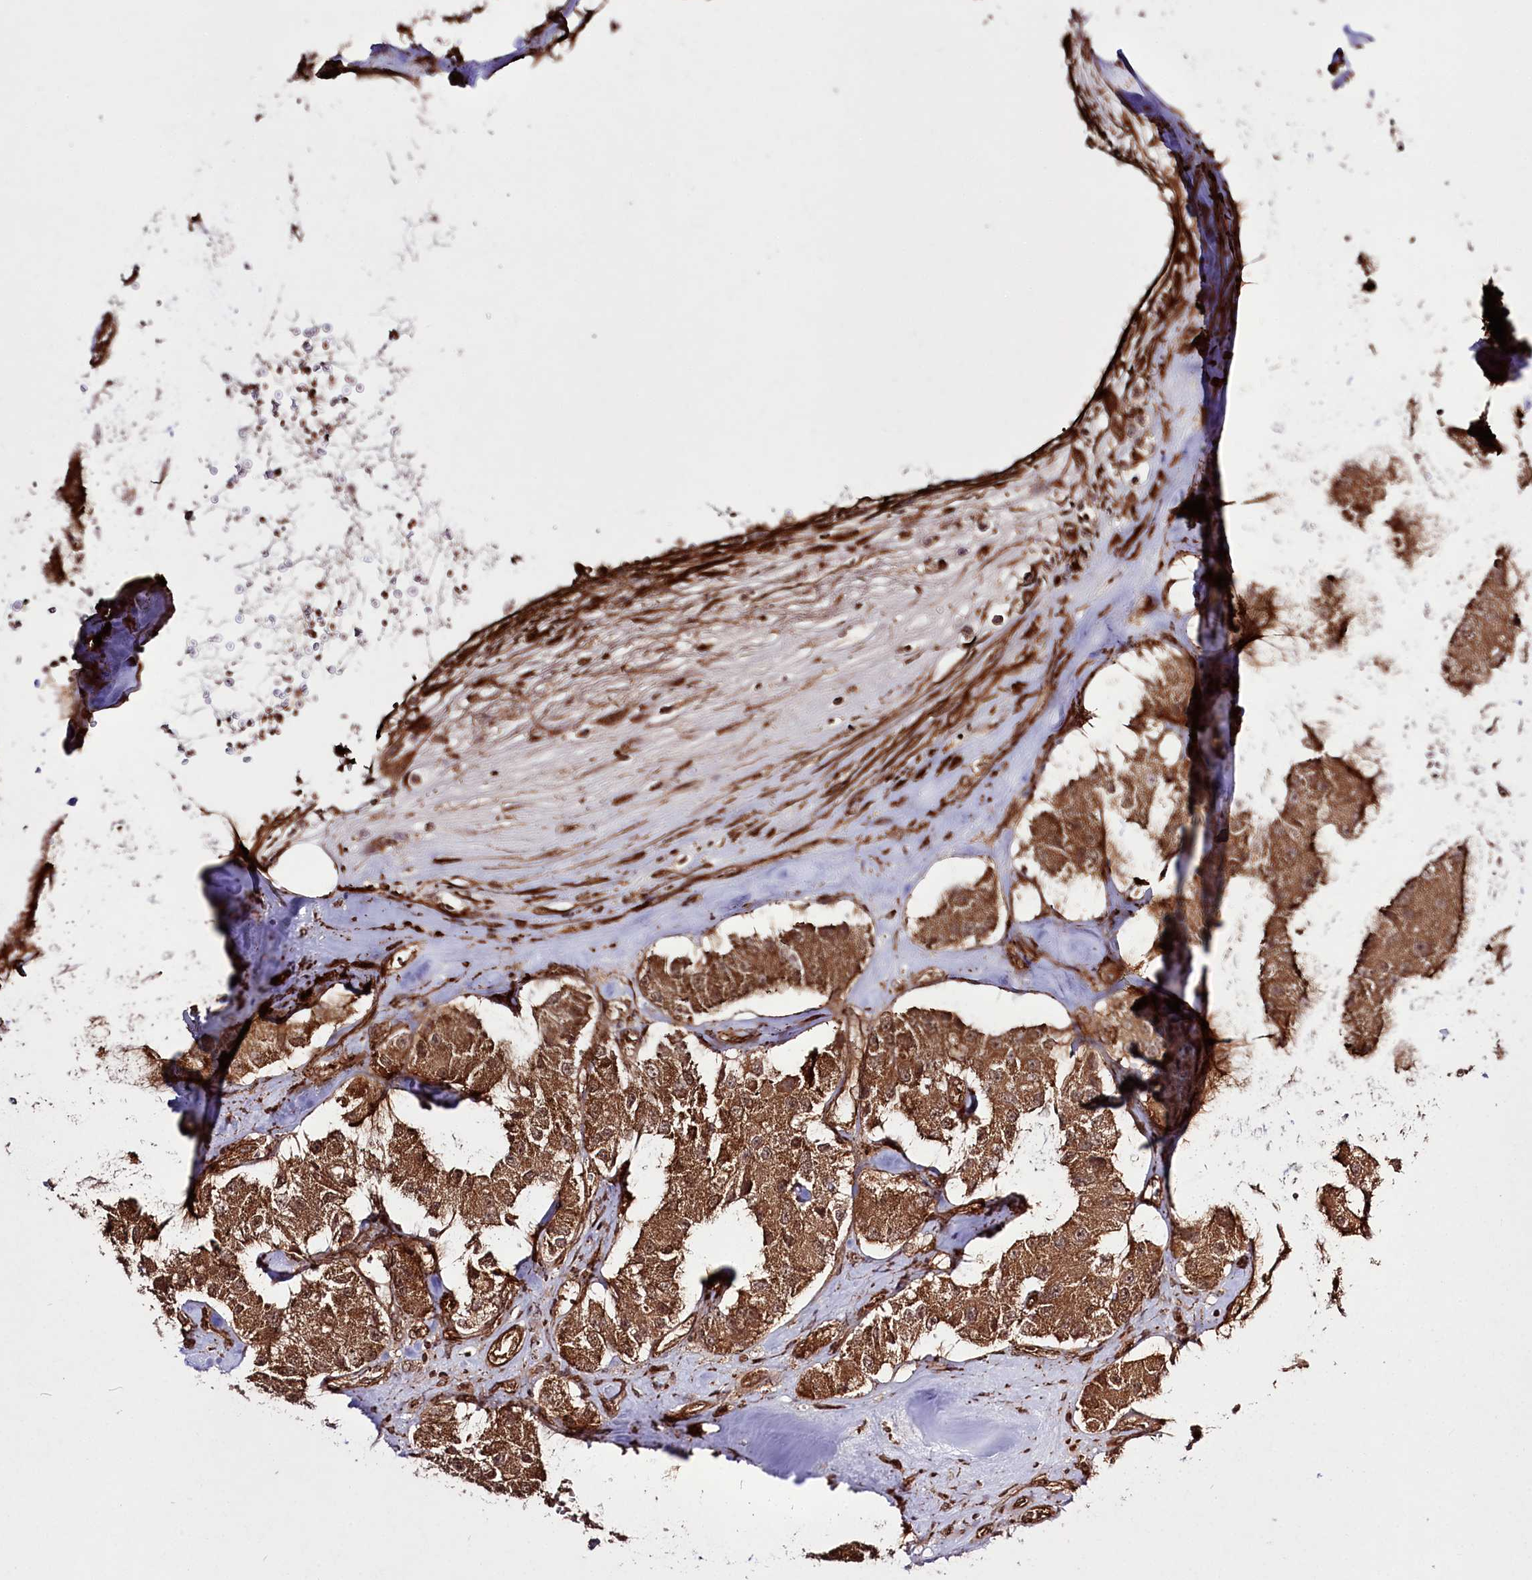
{"staining": {"intensity": "strong", "quantity": ">75%", "location": "cytoplasmic/membranous"}, "tissue": "carcinoid", "cell_type": "Tumor cells", "image_type": "cancer", "snomed": [{"axis": "morphology", "description": "Carcinoid, malignant, NOS"}, {"axis": "topography", "description": "Pancreas"}], "caption": "DAB immunohistochemical staining of malignant carcinoid shows strong cytoplasmic/membranous protein staining in approximately >75% of tumor cells. (DAB IHC with brightfield microscopy, high magnification).", "gene": "REXO2", "patient": {"sex": "male", "age": 41}}